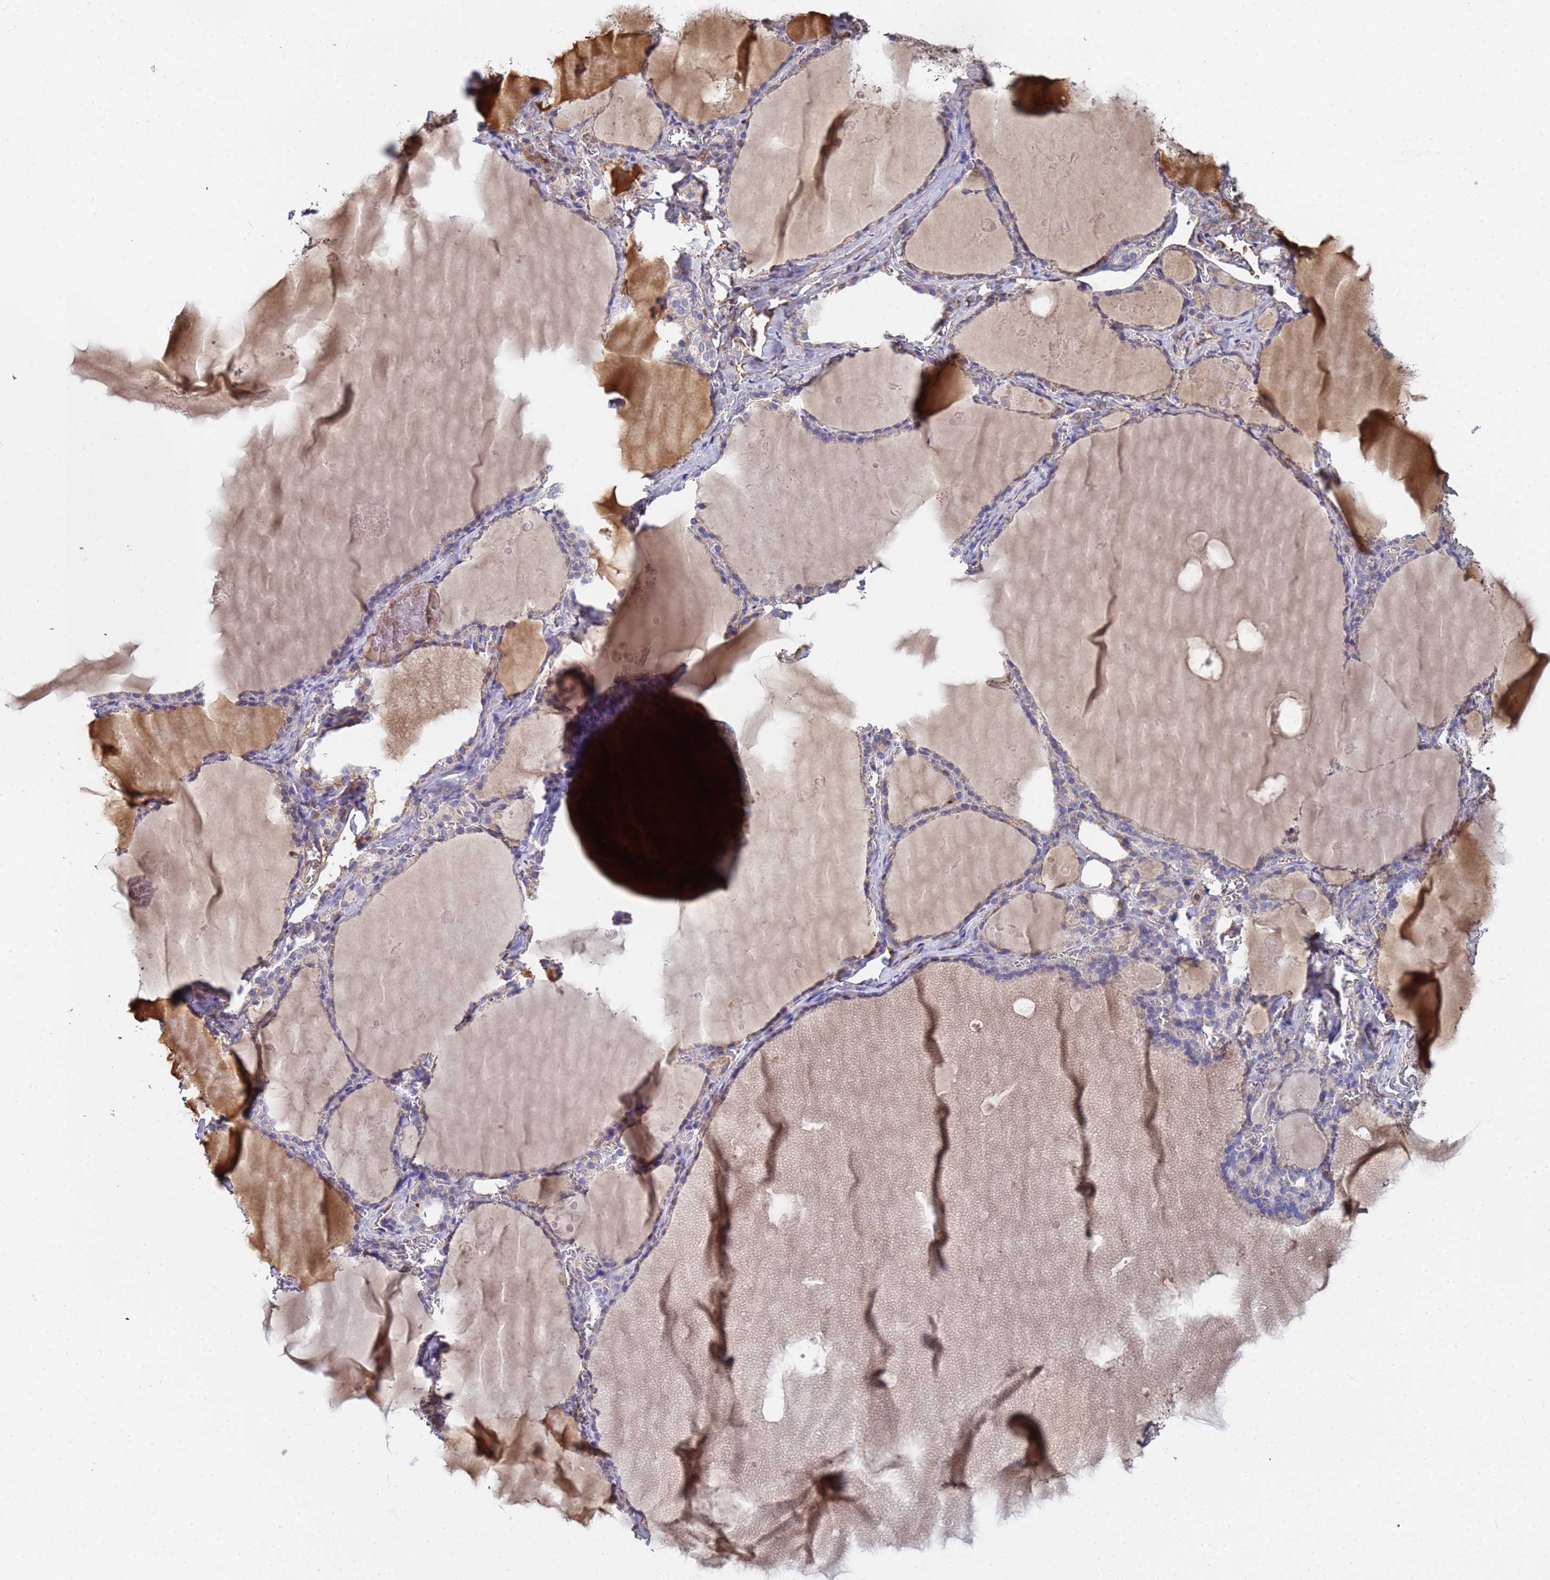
{"staining": {"intensity": "weak", "quantity": "25%-75%", "location": "cytoplasmic/membranous"}, "tissue": "thyroid gland", "cell_type": "Glandular cells", "image_type": "normal", "snomed": [{"axis": "morphology", "description": "Normal tissue, NOS"}, {"axis": "topography", "description": "Thyroid gland"}], "caption": "This image exhibits normal thyroid gland stained with IHC to label a protein in brown. The cytoplasmic/membranous of glandular cells show weak positivity for the protein. Nuclei are counter-stained blue.", "gene": "GLUD1", "patient": {"sex": "male", "age": 56}}